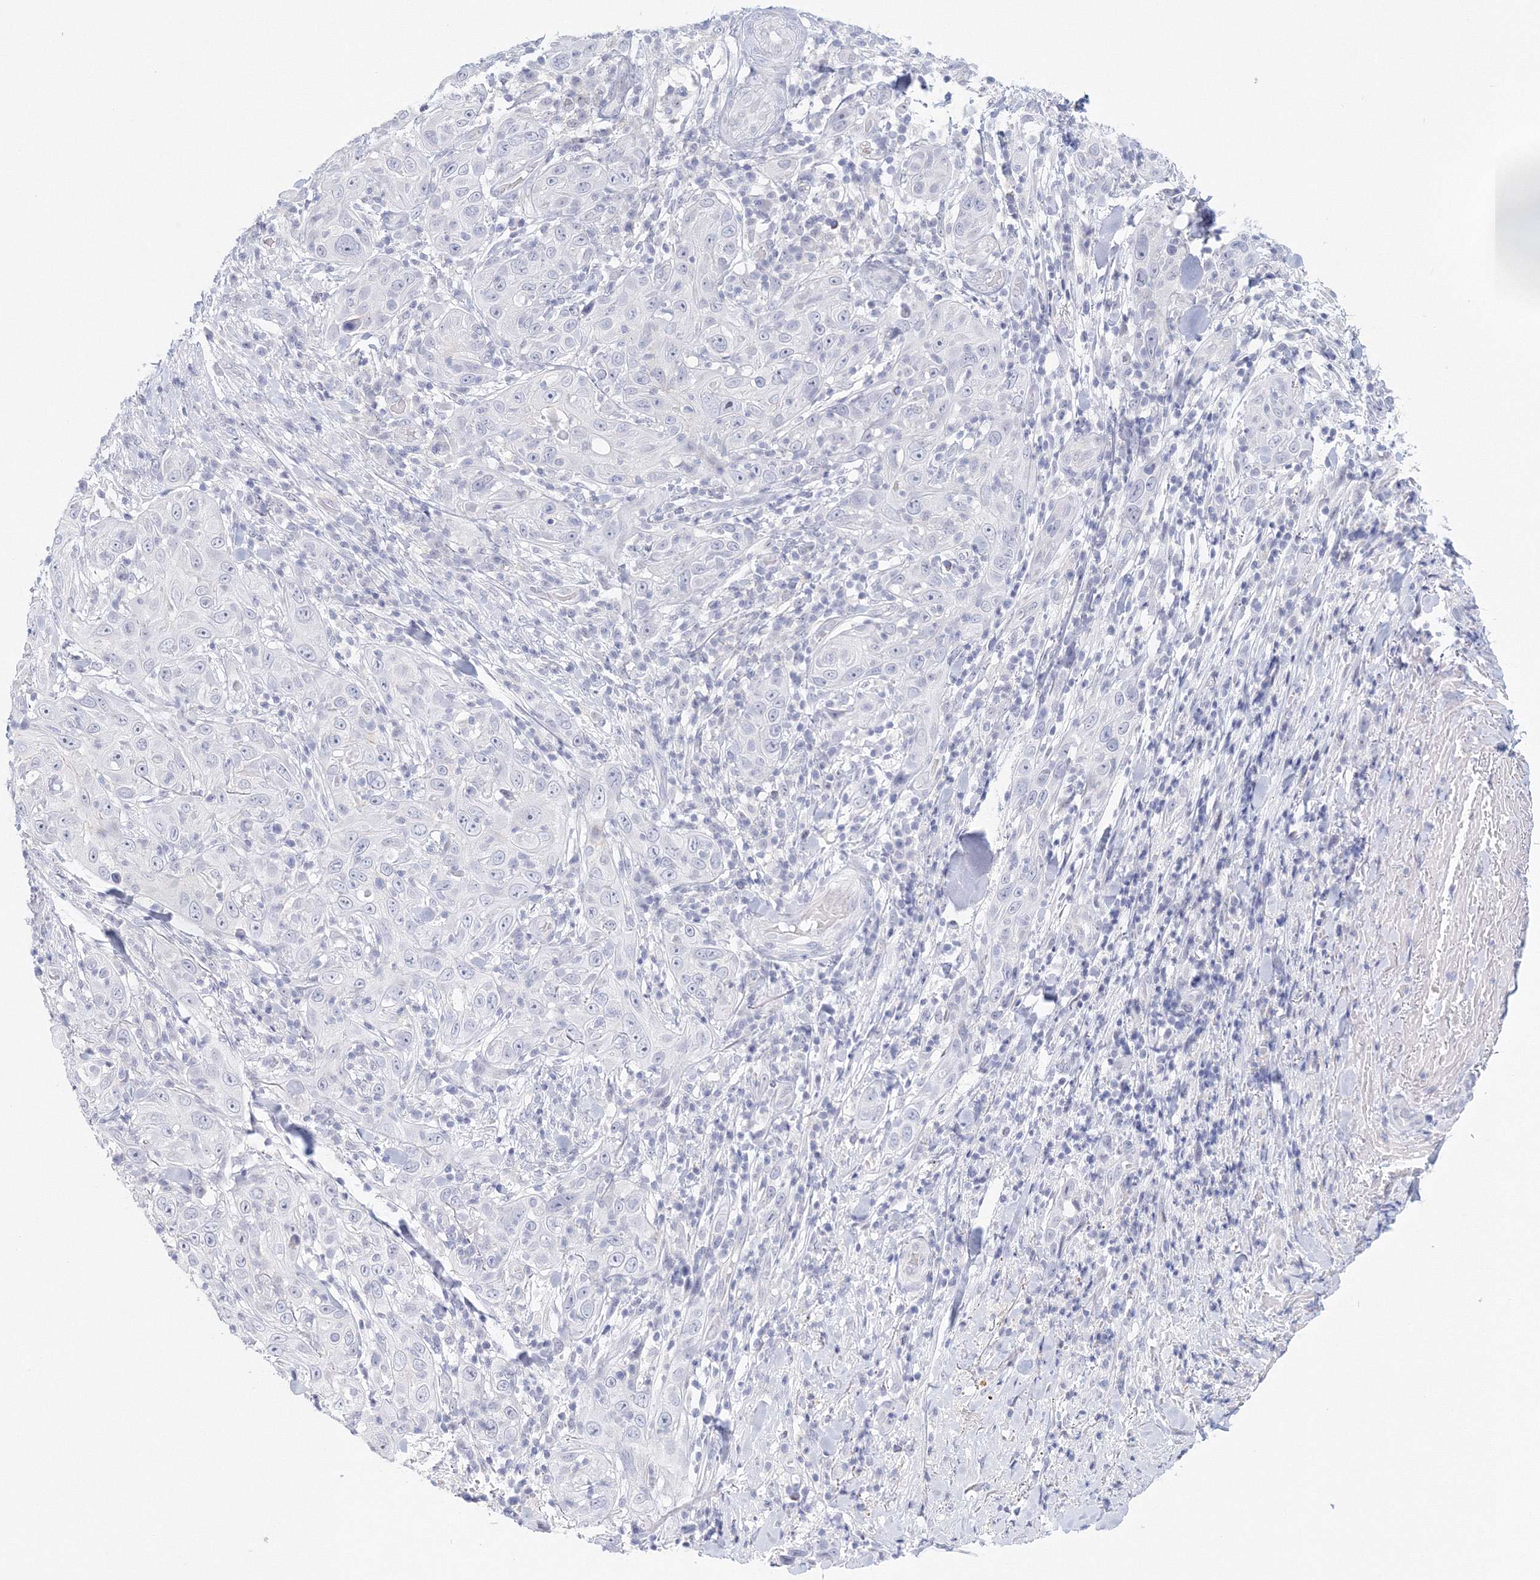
{"staining": {"intensity": "weak", "quantity": "<25%", "location": "cytoplasmic/membranous"}, "tissue": "skin cancer", "cell_type": "Tumor cells", "image_type": "cancer", "snomed": [{"axis": "morphology", "description": "Squamous cell carcinoma, NOS"}, {"axis": "topography", "description": "Skin"}], "caption": "Immunohistochemistry (IHC) photomicrograph of neoplastic tissue: human skin squamous cell carcinoma stained with DAB shows no significant protein staining in tumor cells. (DAB (3,3'-diaminobenzidine) immunohistochemistry (IHC) with hematoxylin counter stain).", "gene": "VSIG1", "patient": {"sex": "female", "age": 88}}